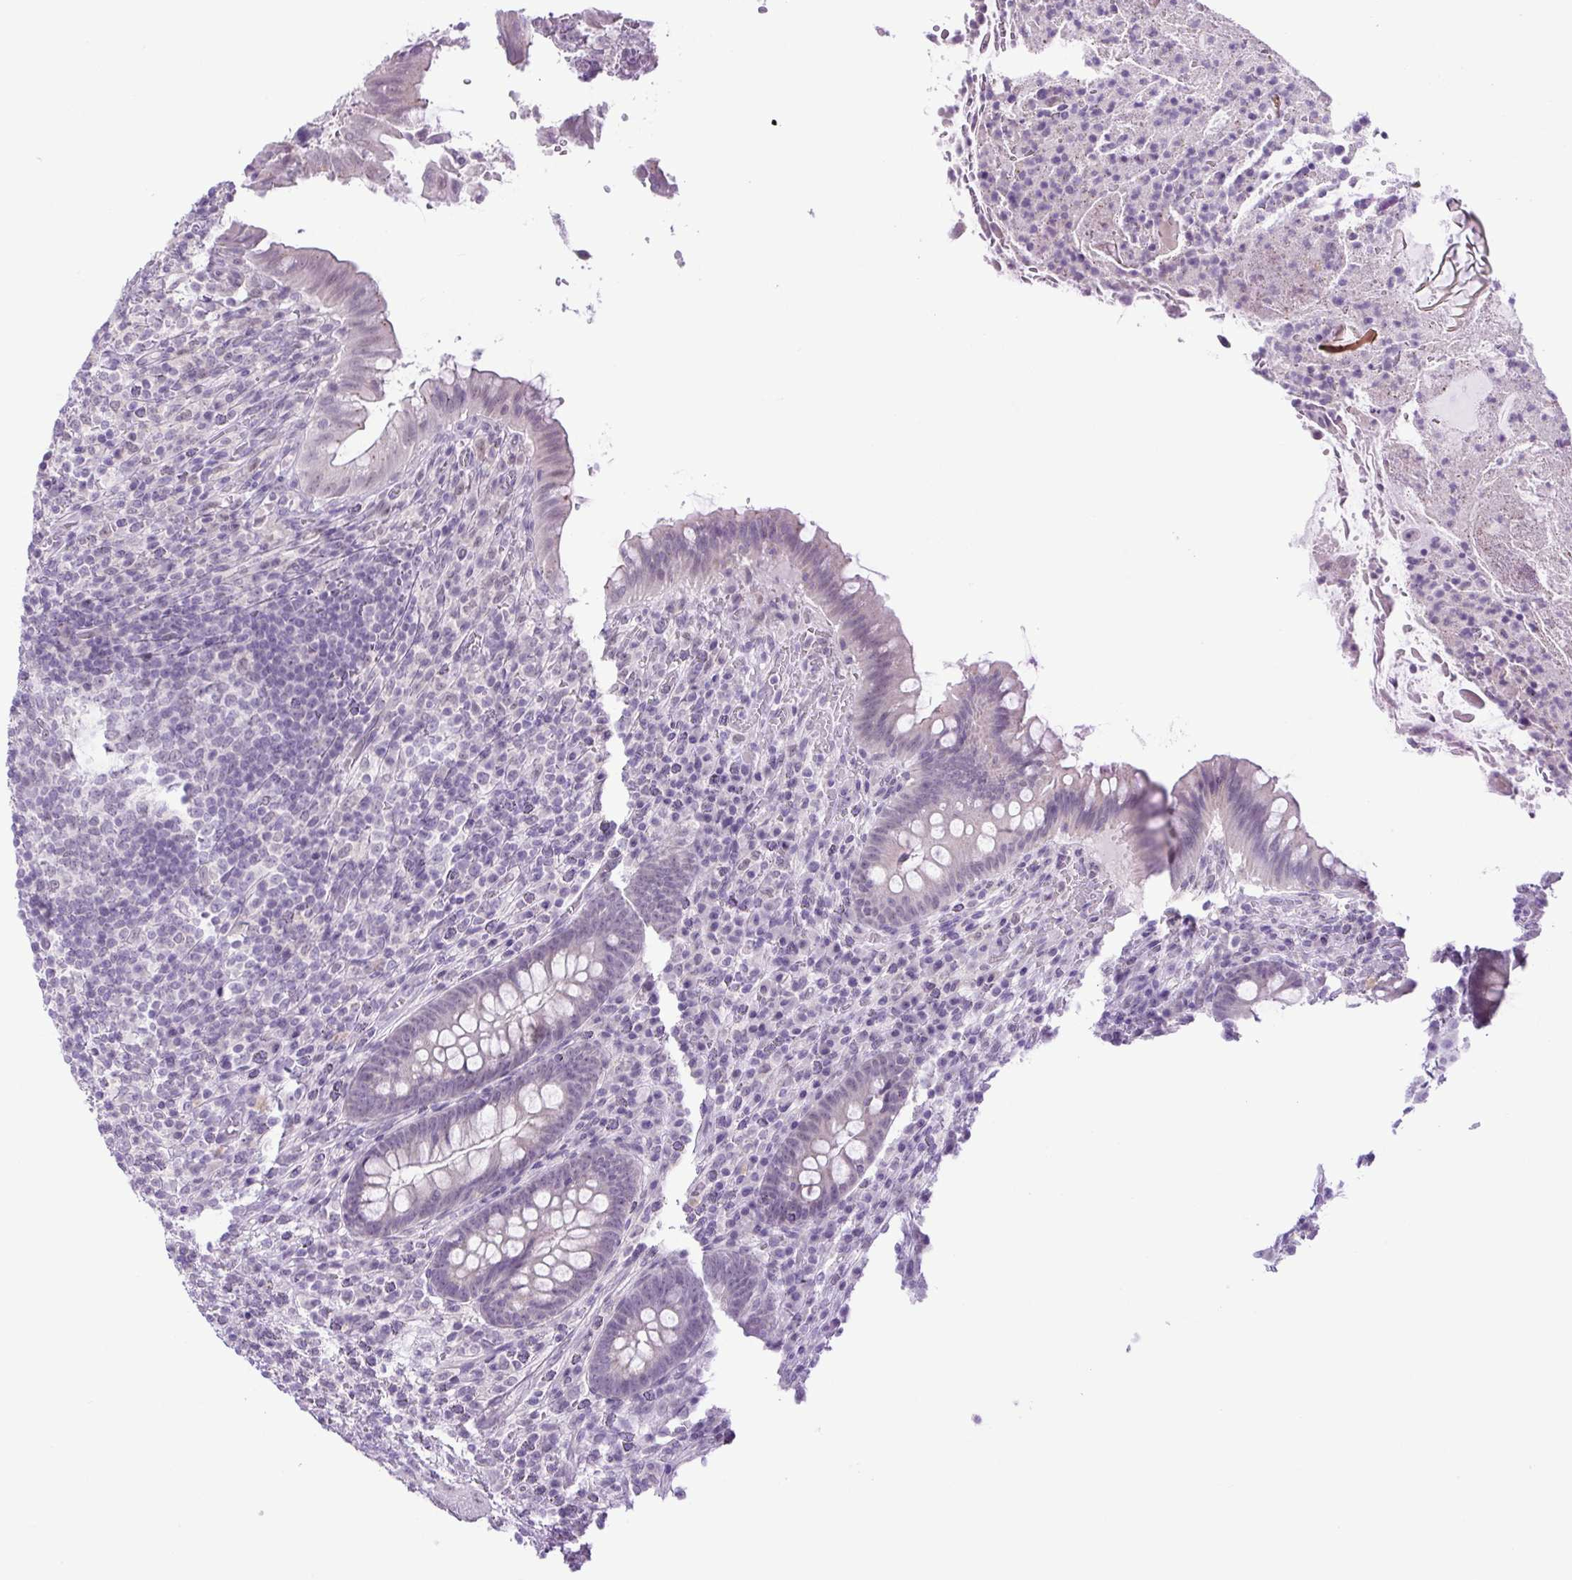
{"staining": {"intensity": "negative", "quantity": "none", "location": "none"}, "tissue": "appendix", "cell_type": "Glandular cells", "image_type": "normal", "snomed": [{"axis": "morphology", "description": "Normal tissue, NOS"}, {"axis": "topography", "description": "Appendix"}], "caption": "Immunohistochemical staining of unremarkable human appendix exhibits no significant positivity in glandular cells. (DAB (3,3'-diaminobenzidine) immunohistochemistry visualized using brightfield microscopy, high magnification).", "gene": "KPNA1", "patient": {"sex": "female", "age": 43}}